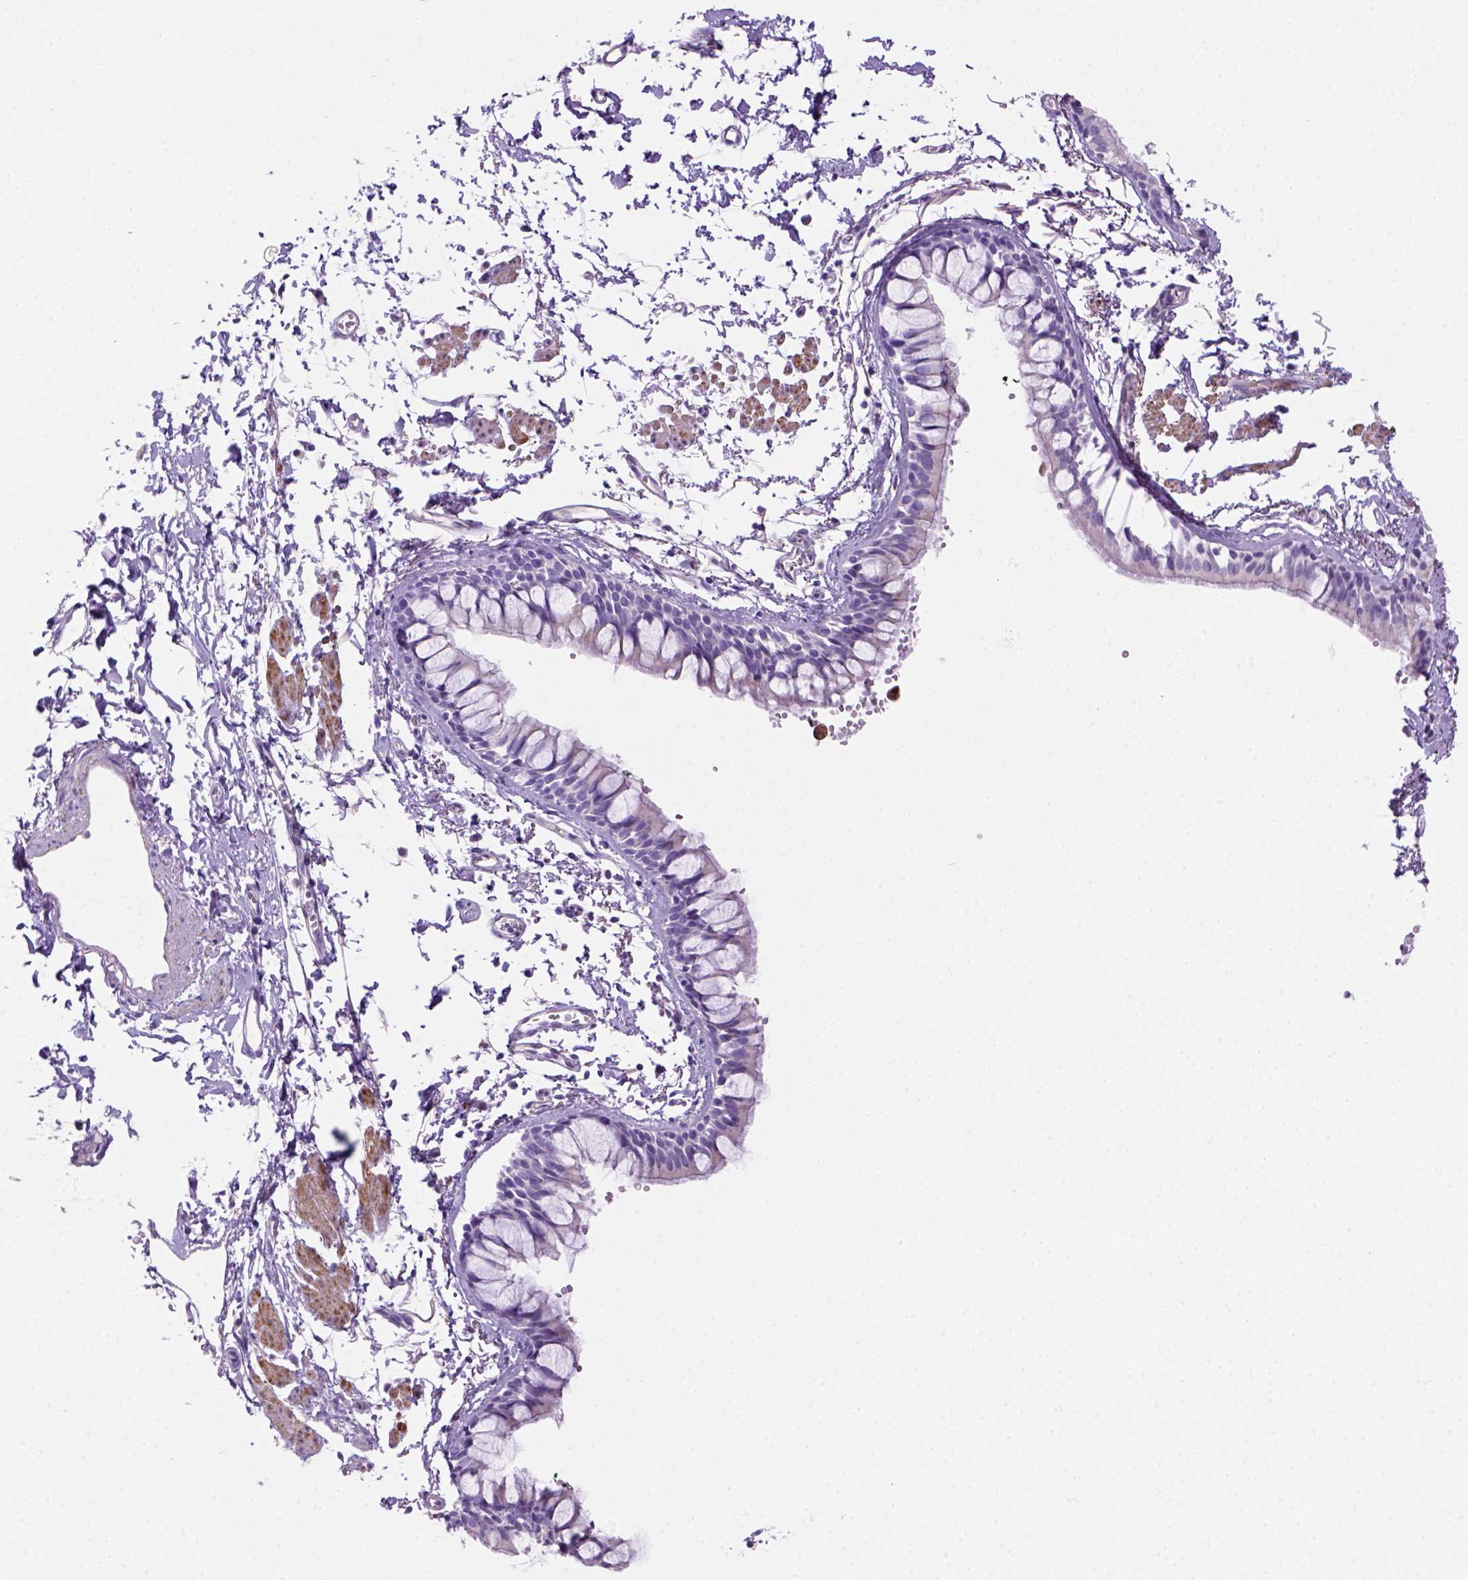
{"staining": {"intensity": "negative", "quantity": "none", "location": "none"}, "tissue": "bronchus", "cell_type": "Respiratory epithelial cells", "image_type": "normal", "snomed": [{"axis": "morphology", "description": "Normal tissue, NOS"}, {"axis": "topography", "description": "Cartilage tissue"}, {"axis": "topography", "description": "Bronchus"}], "caption": "A high-resolution micrograph shows immunohistochemistry (IHC) staining of normal bronchus, which shows no significant expression in respiratory epithelial cells.", "gene": "ARHGEF33", "patient": {"sex": "female", "age": 59}}